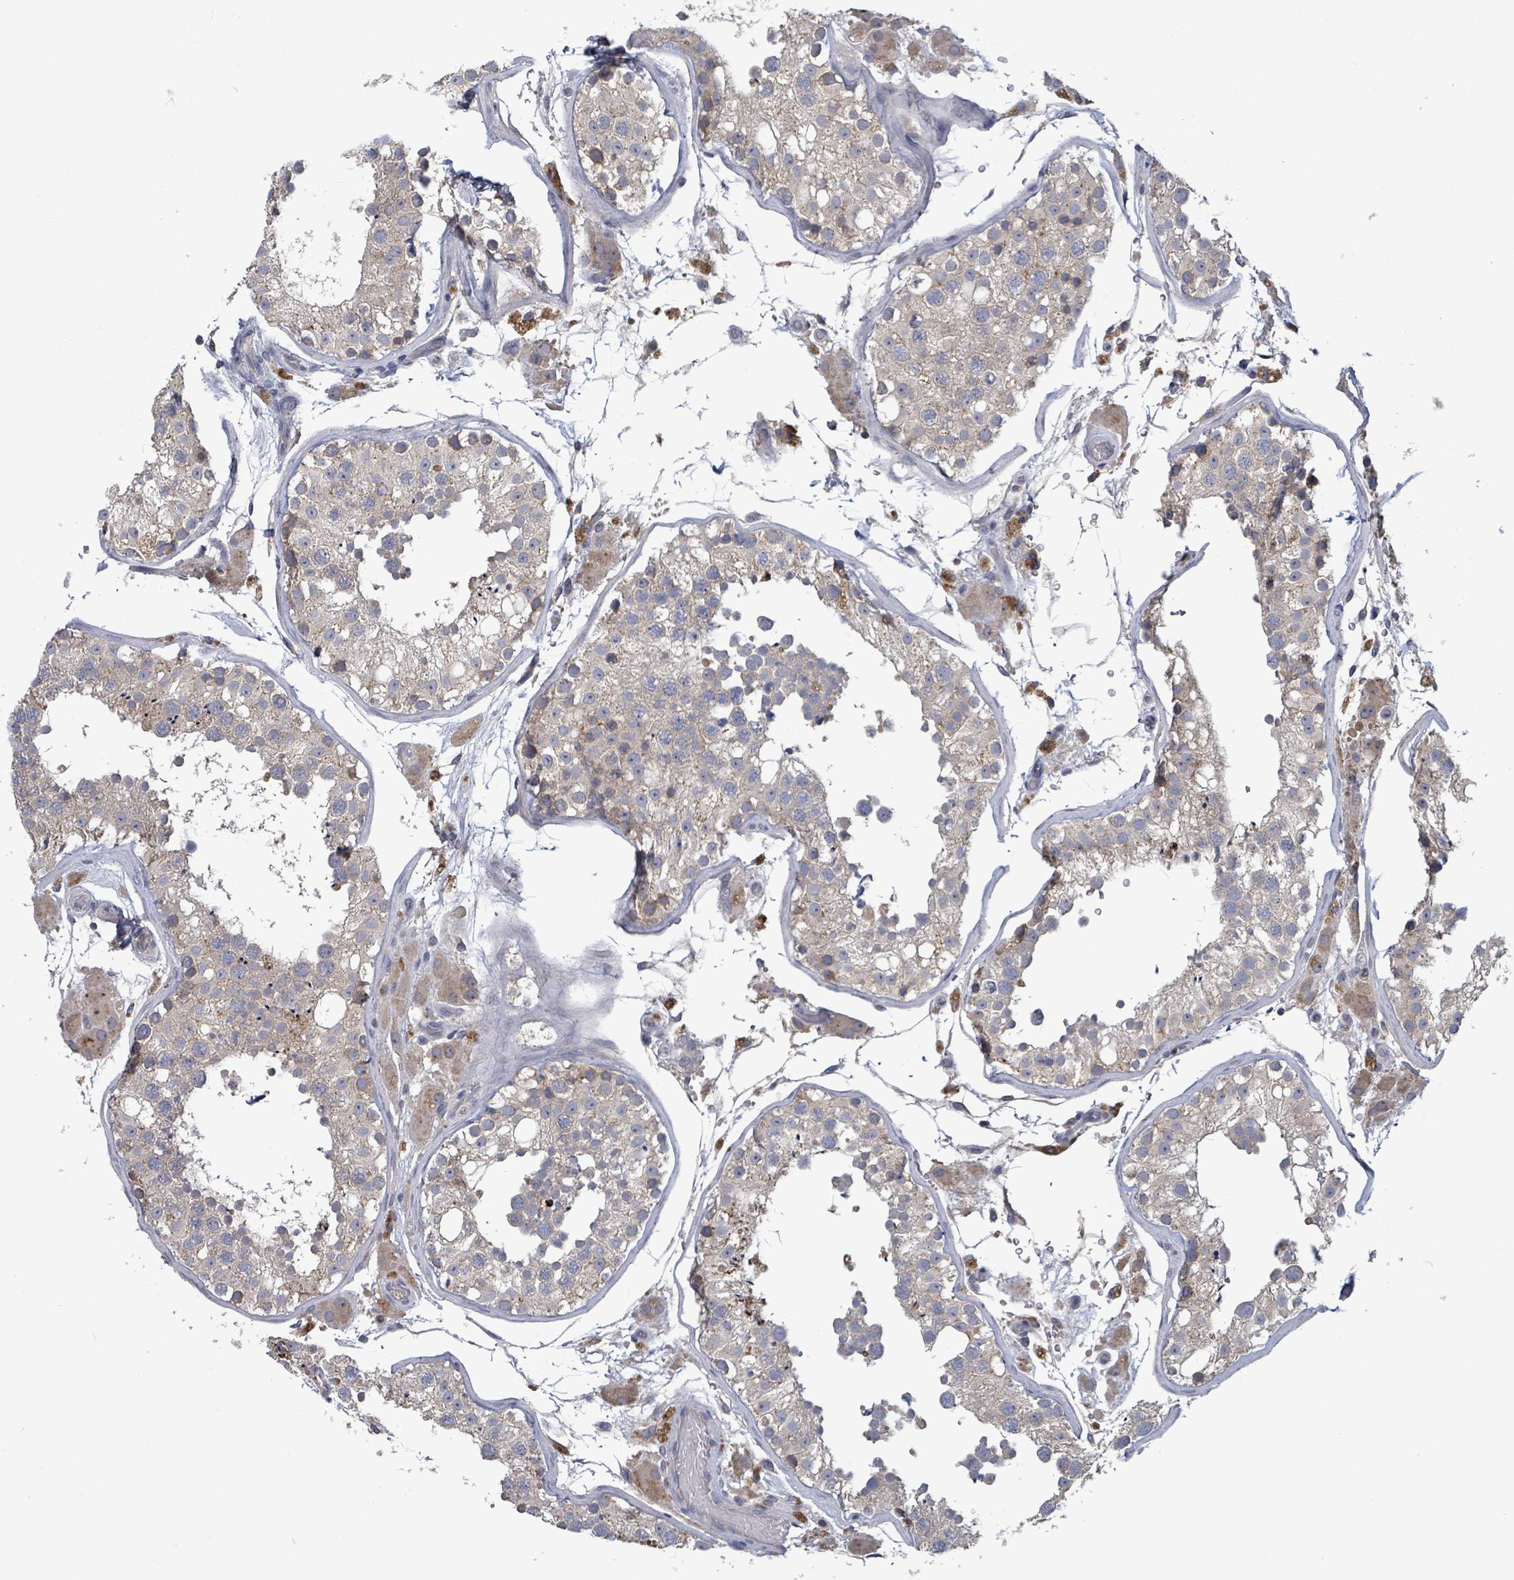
{"staining": {"intensity": "moderate", "quantity": "<25%", "location": "cytoplasmic/membranous"}, "tissue": "testis", "cell_type": "Cells in seminiferous ducts", "image_type": "normal", "snomed": [{"axis": "morphology", "description": "Normal tissue, NOS"}, {"axis": "topography", "description": "Testis"}], "caption": "An image of human testis stained for a protein reveals moderate cytoplasmic/membranous brown staining in cells in seminiferous ducts. (DAB (3,3'-diaminobenzidine) IHC, brown staining for protein, blue staining for nuclei).", "gene": "SERPINE3", "patient": {"sex": "male", "age": 26}}